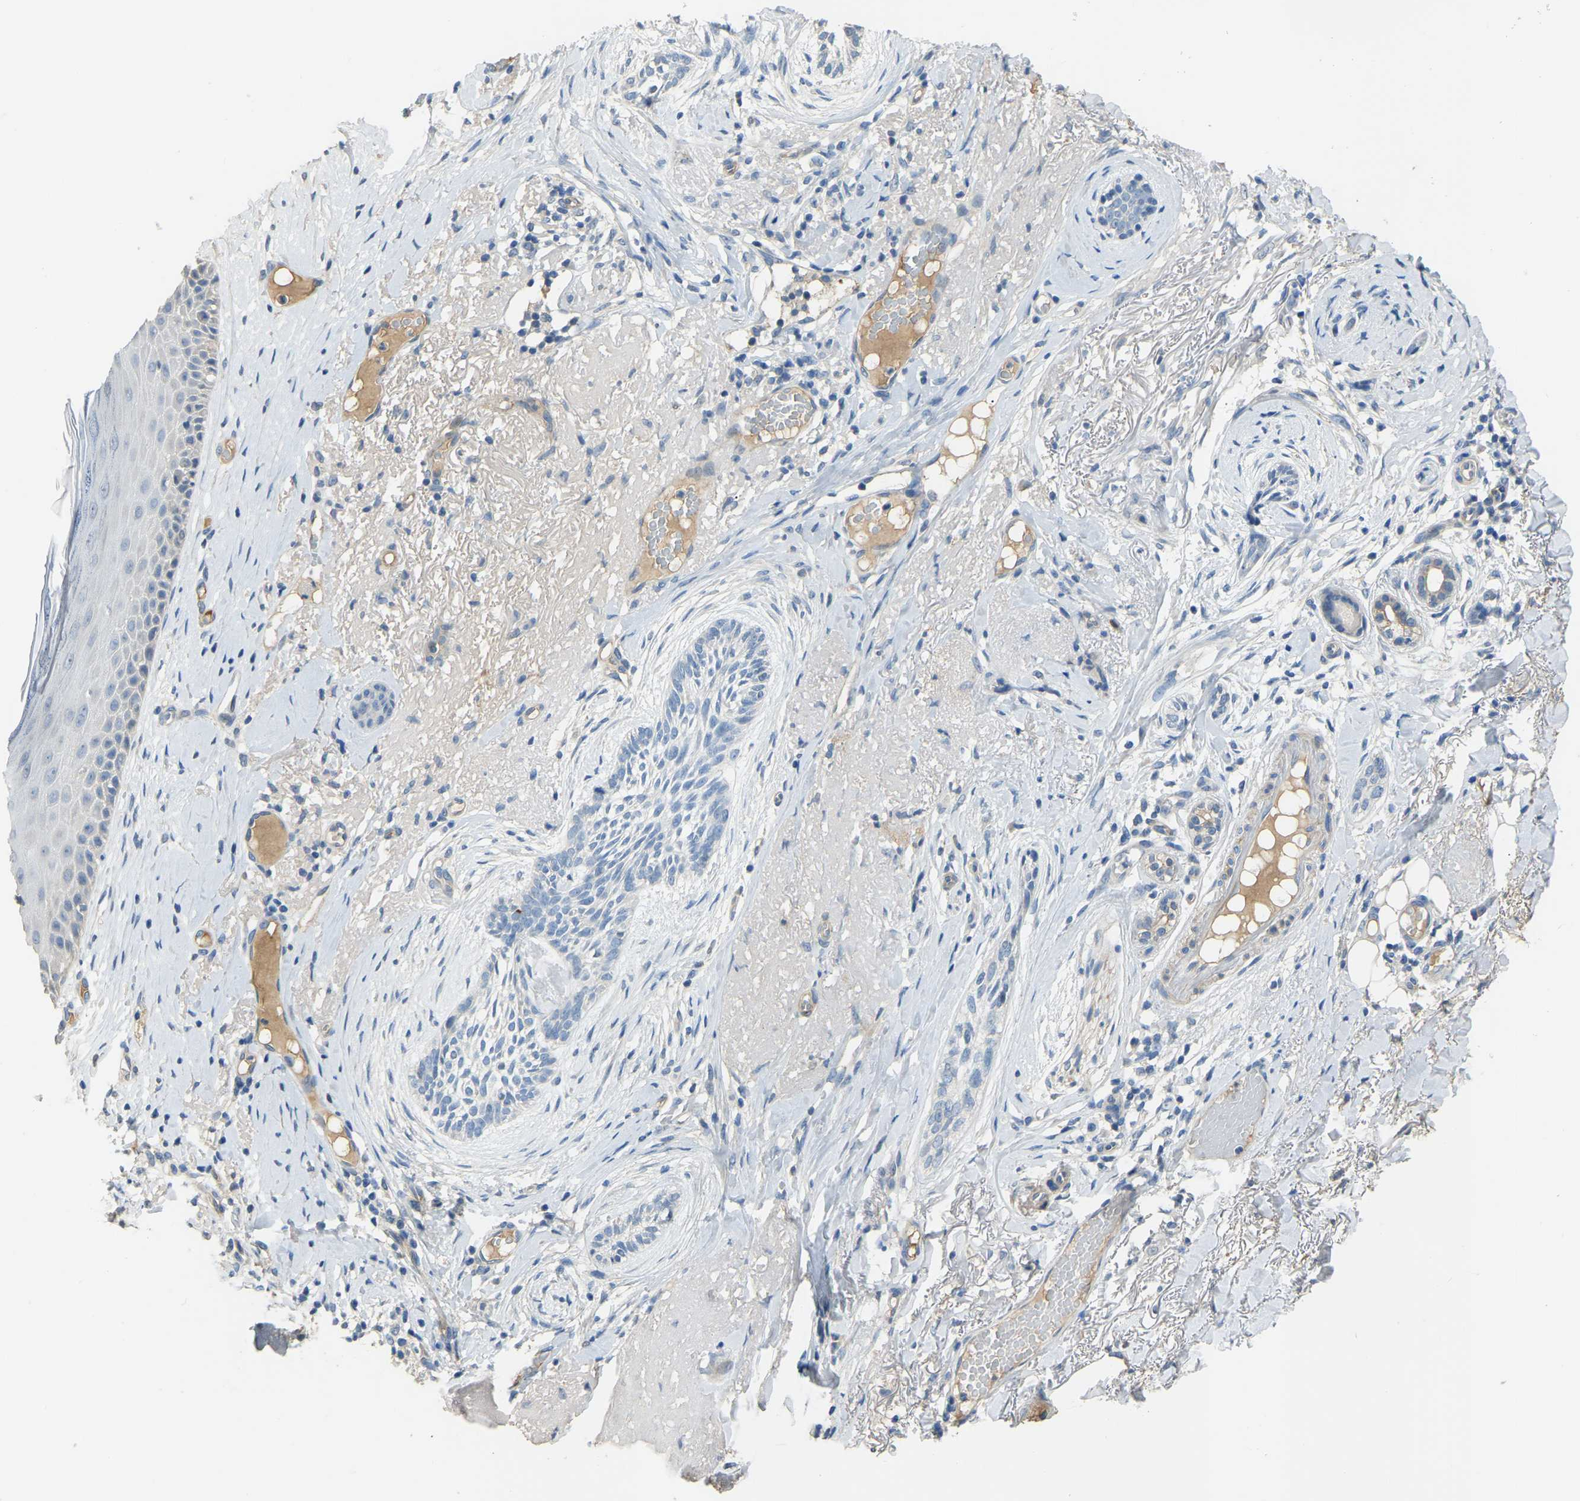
{"staining": {"intensity": "negative", "quantity": "none", "location": "none"}, "tissue": "skin cancer", "cell_type": "Tumor cells", "image_type": "cancer", "snomed": [{"axis": "morphology", "description": "Basal cell carcinoma"}, {"axis": "topography", "description": "Skin"}], "caption": "There is no significant staining in tumor cells of basal cell carcinoma (skin). (Brightfield microscopy of DAB (3,3'-diaminobenzidine) IHC at high magnification).", "gene": "HIGD2B", "patient": {"sex": "female", "age": 88}}